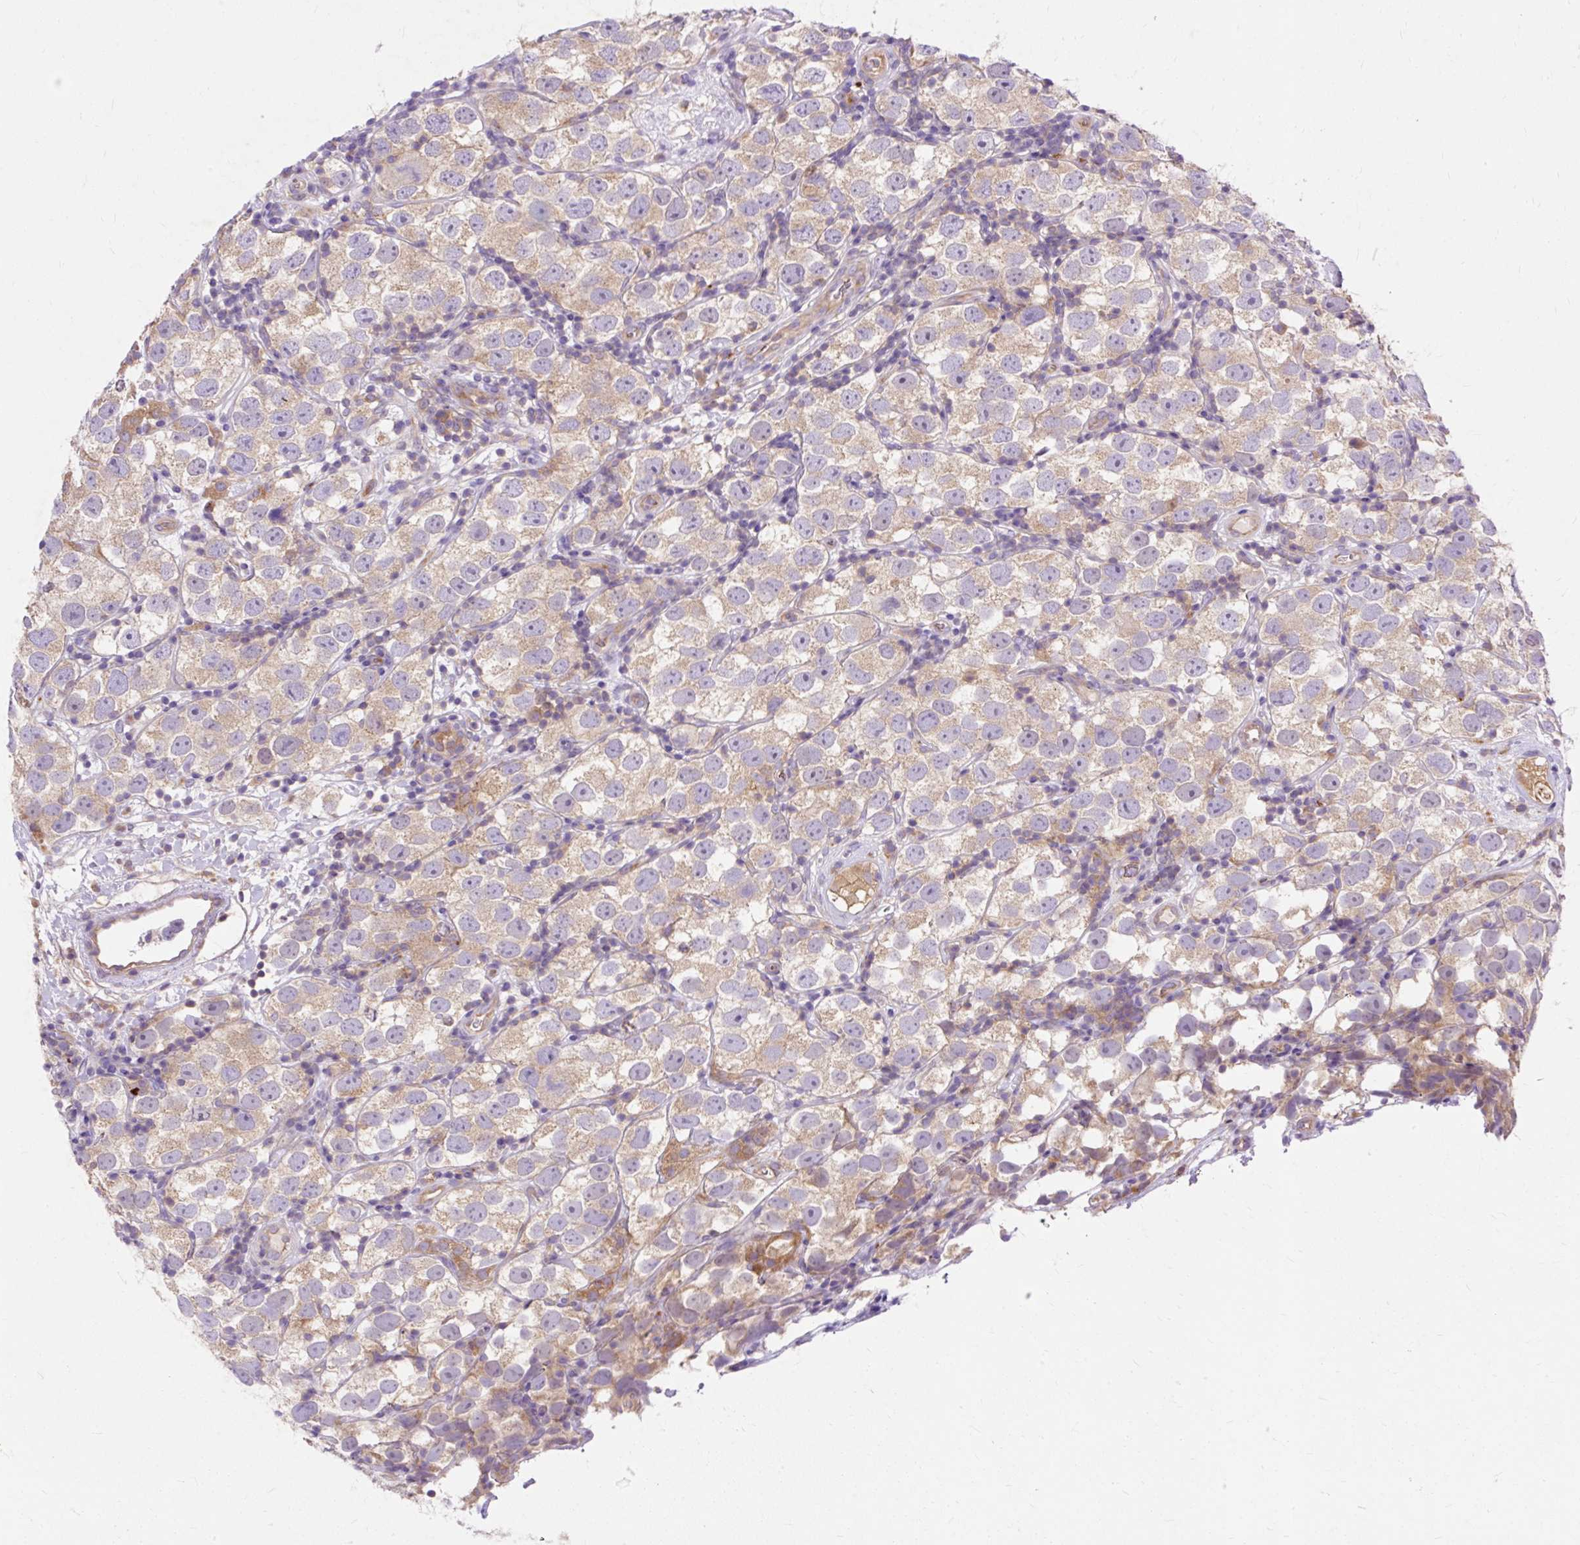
{"staining": {"intensity": "weak", "quantity": ">75%", "location": "cytoplasmic/membranous"}, "tissue": "testis cancer", "cell_type": "Tumor cells", "image_type": "cancer", "snomed": [{"axis": "morphology", "description": "Seminoma, NOS"}, {"axis": "topography", "description": "Testis"}], "caption": "Immunohistochemical staining of testis cancer exhibits weak cytoplasmic/membranous protein positivity in approximately >75% of tumor cells.", "gene": "OR4K15", "patient": {"sex": "male", "age": 26}}